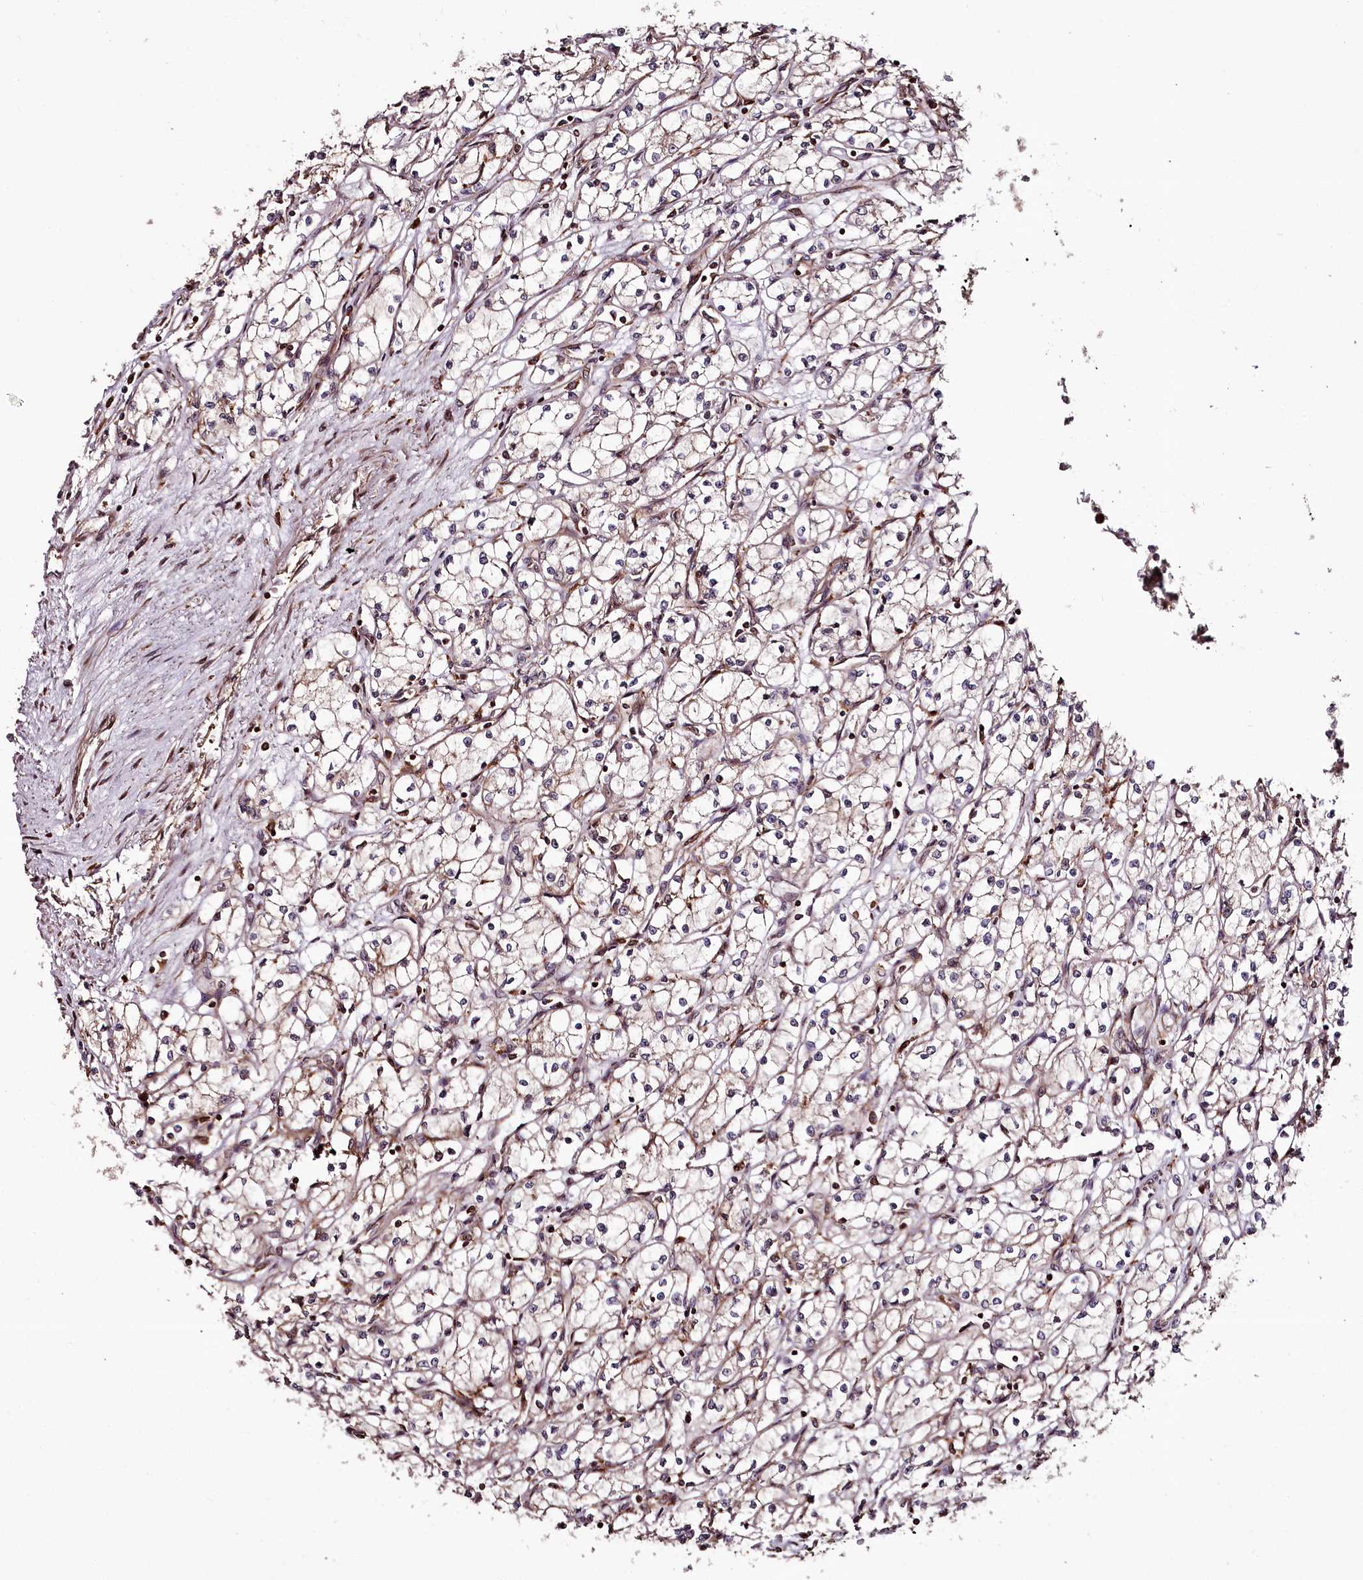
{"staining": {"intensity": "moderate", "quantity": "<25%", "location": "cytoplasmic/membranous"}, "tissue": "renal cancer", "cell_type": "Tumor cells", "image_type": "cancer", "snomed": [{"axis": "morphology", "description": "Adenocarcinoma, NOS"}, {"axis": "topography", "description": "Kidney"}], "caption": "The photomicrograph demonstrates staining of adenocarcinoma (renal), revealing moderate cytoplasmic/membranous protein staining (brown color) within tumor cells. The staining is performed using DAB (3,3'-diaminobenzidine) brown chromogen to label protein expression. The nuclei are counter-stained blue using hematoxylin.", "gene": "KIF14", "patient": {"sex": "male", "age": 59}}